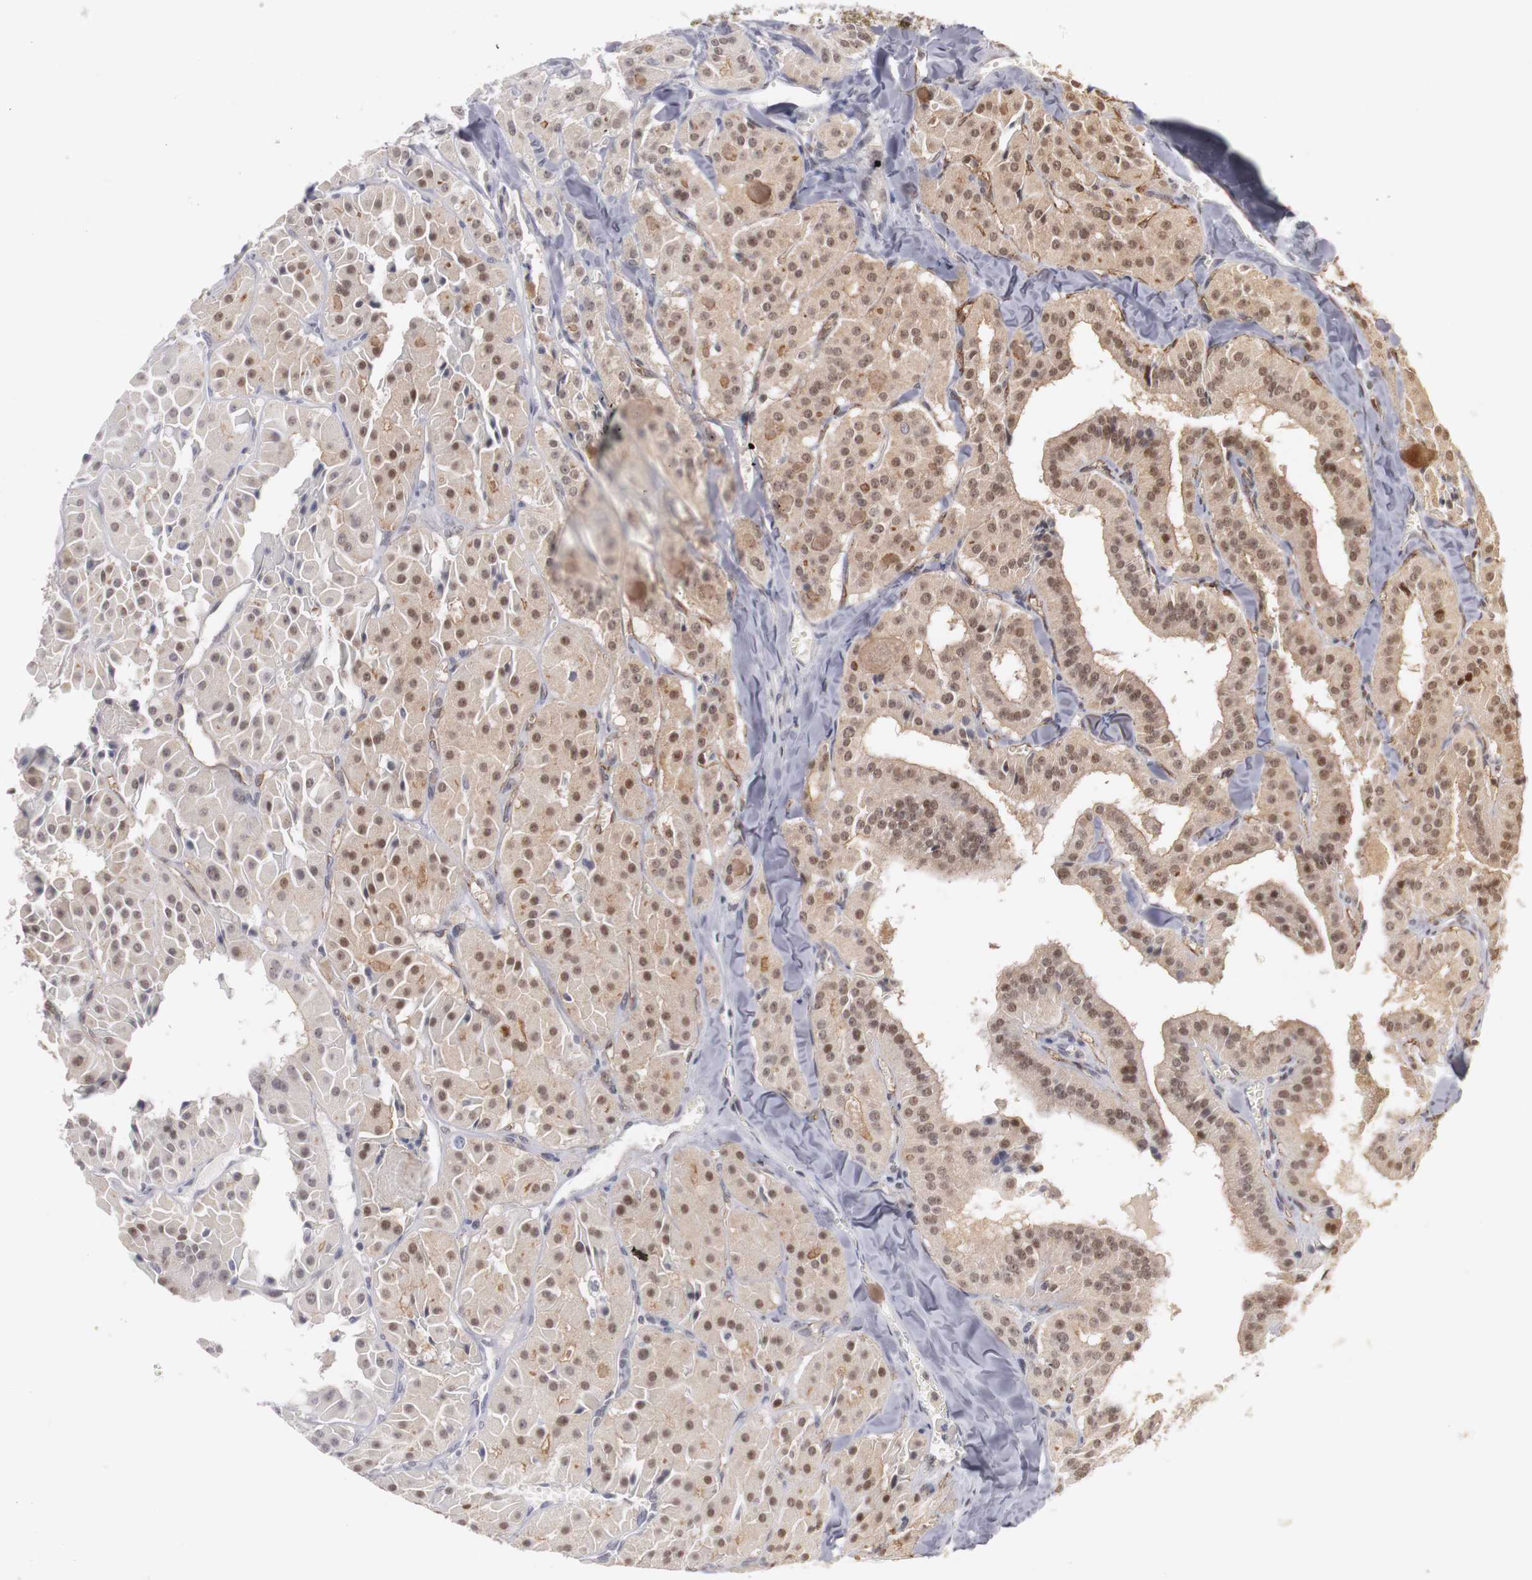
{"staining": {"intensity": "weak", "quantity": ">75%", "location": "cytoplasmic/membranous,nuclear"}, "tissue": "thyroid cancer", "cell_type": "Tumor cells", "image_type": "cancer", "snomed": [{"axis": "morphology", "description": "Carcinoma, NOS"}, {"axis": "topography", "description": "Thyroid gland"}], "caption": "Immunohistochemical staining of human thyroid carcinoma demonstrates low levels of weak cytoplasmic/membranous and nuclear expression in about >75% of tumor cells.", "gene": "PLEKHA1", "patient": {"sex": "male", "age": 76}}